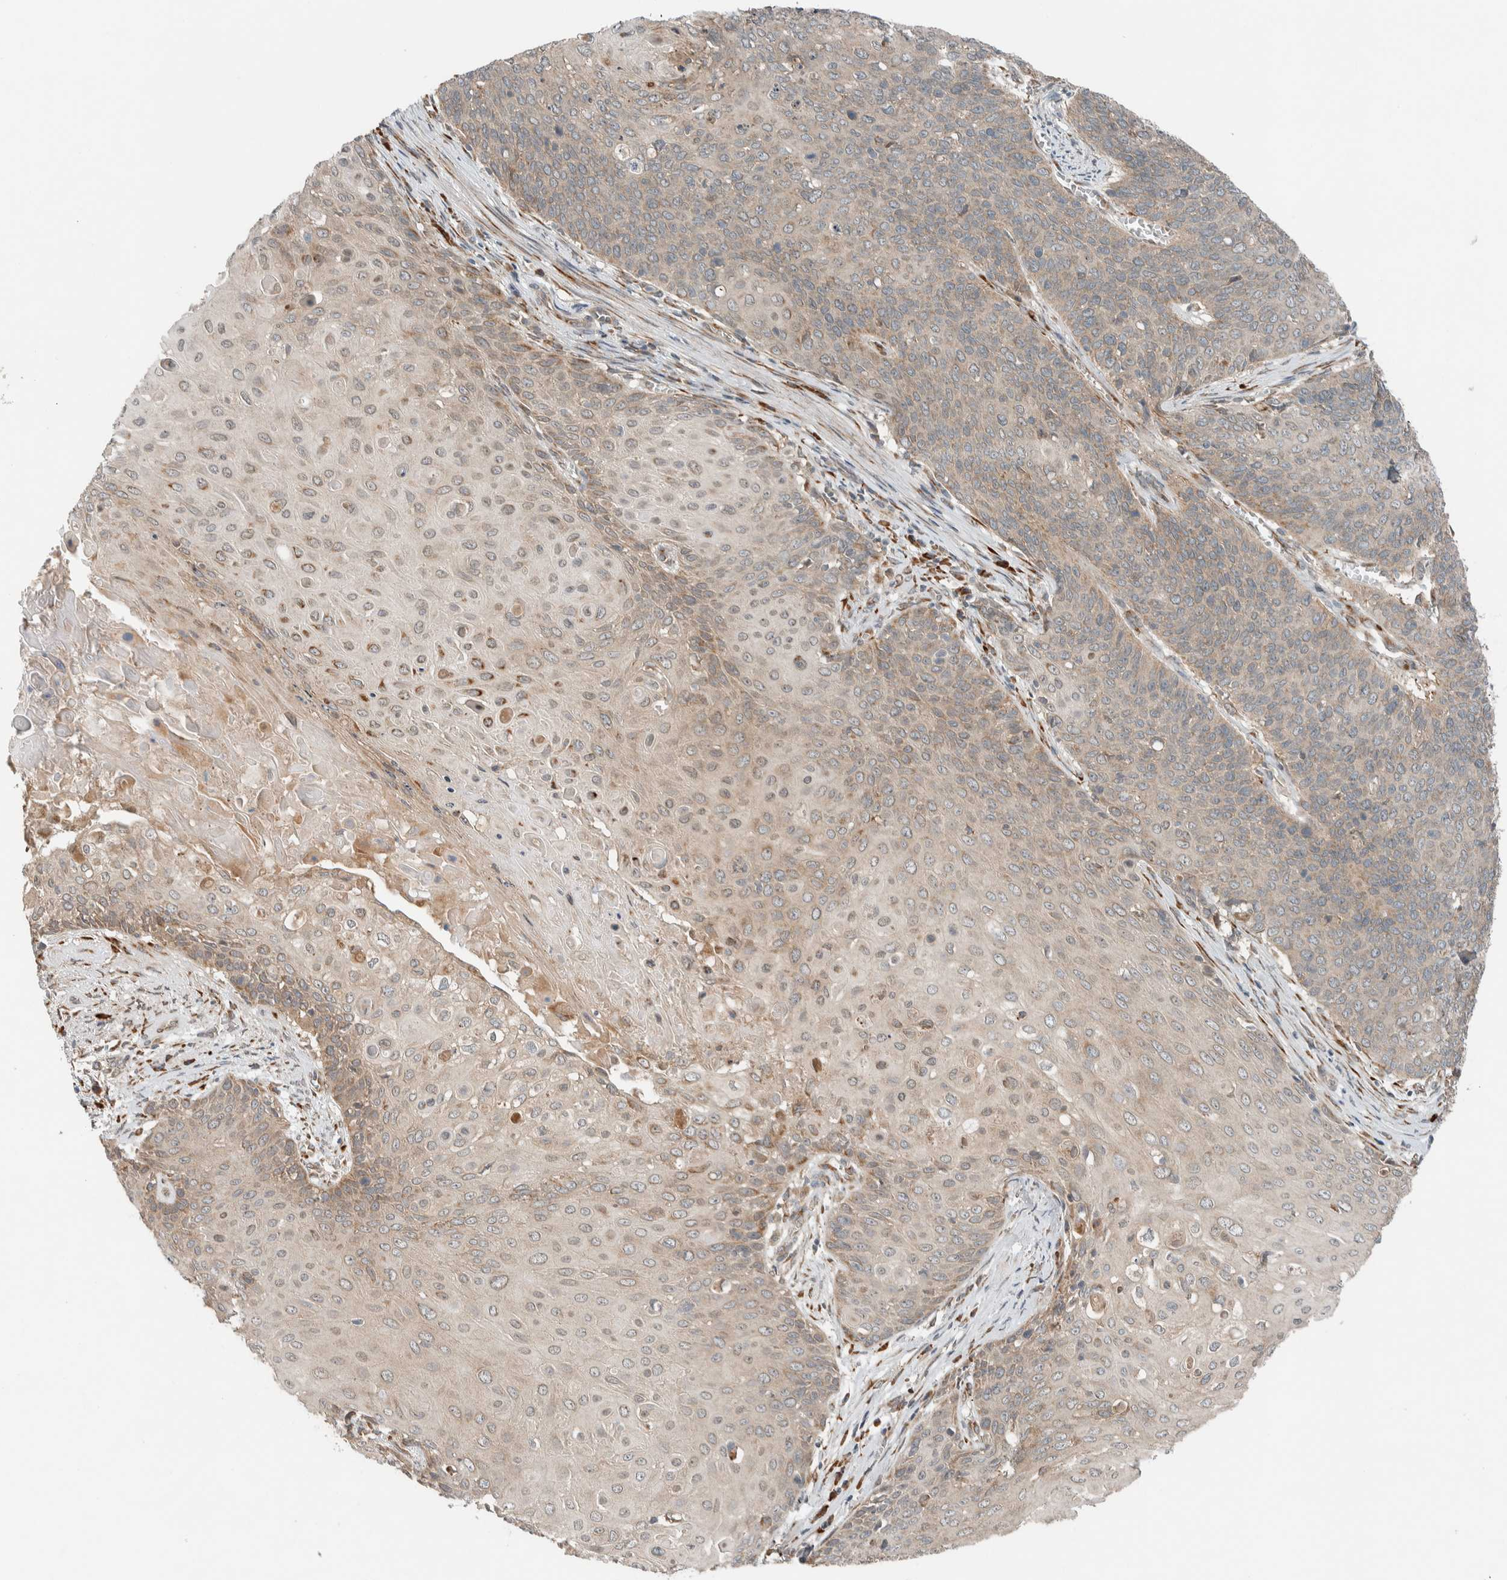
{"staining": {"intensity": "weak", "quantity": ">75%", "location": "cytoplasmic/membranous"}, "tissue": "cervical cancer", "cell_type": "Tumor cells", "image_type": "cancer", "snomed": [{"axis": "morphology", "description": "Squamous cell carcinoma, NOS"}, {"axis": "topography", "description": "Cervix"}], "caption": "Protein staining of cervical cancer (squamous cell carcinoma) tissue demonstrates weak cytoplasmic/membranous expression in approximately >75% of tumor cells.", "gene": "CTBP2", "patient": {"sex": "female", "age": 39}}